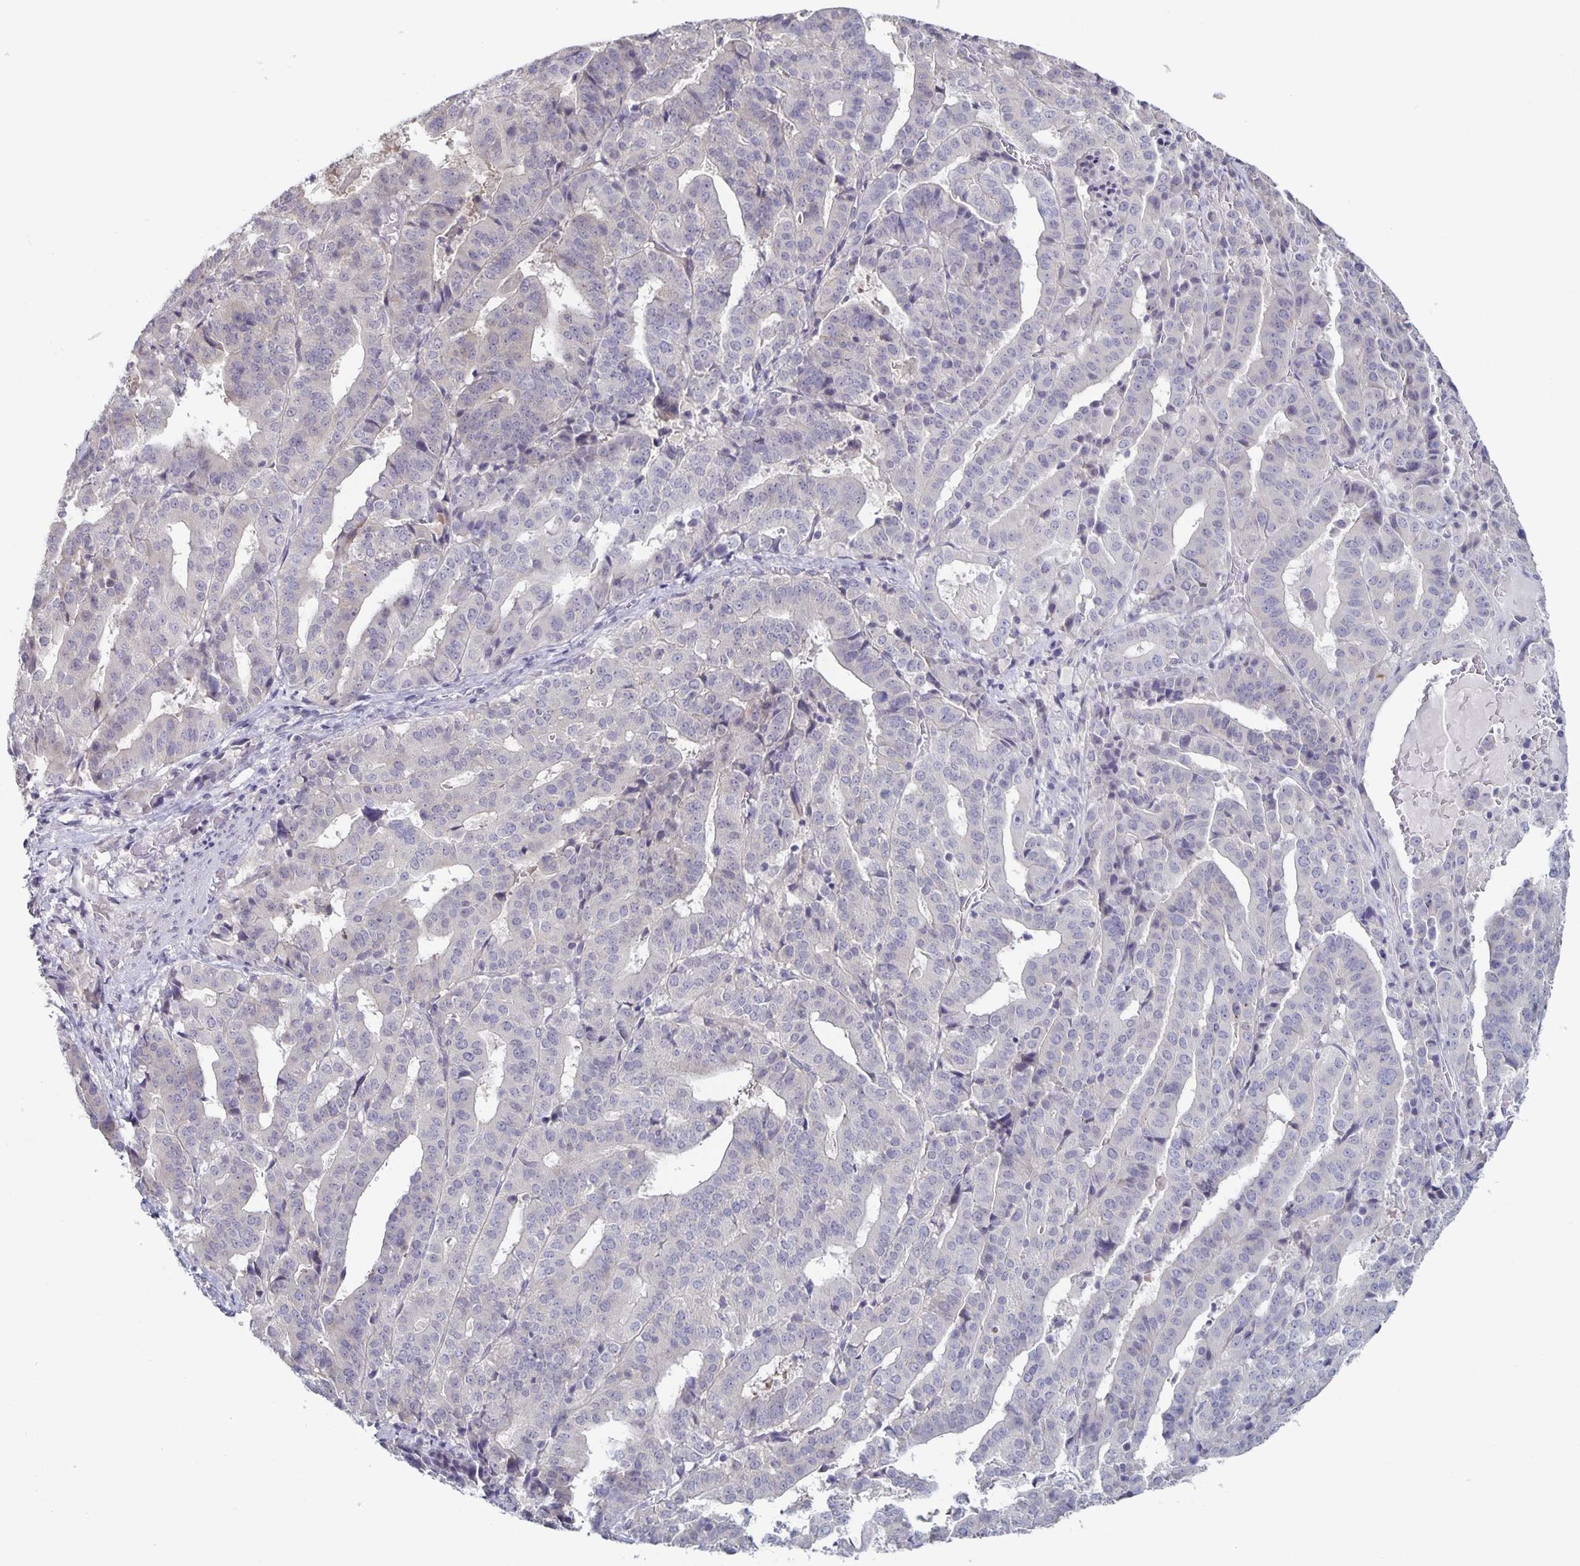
{"staining": {"intensity": "negative", "quantity": "none", "location": "none"}, "tissue": "stomach cancer", "cell_type": "Tumor cells", "image_type": "cancer", "snomed": [{"axis": "morphology", "description": "Adenocarcinoma, NOS"}, {"axis": "topography", "description": "Stomach"}], "caption": "Stomach cancer was stained to show a protein in brown. There is no significant expression in tumor cells. Nuclei are stained in blue.", "gene": "PLCB3", "patient": {"sex": "male", "age": 48}}